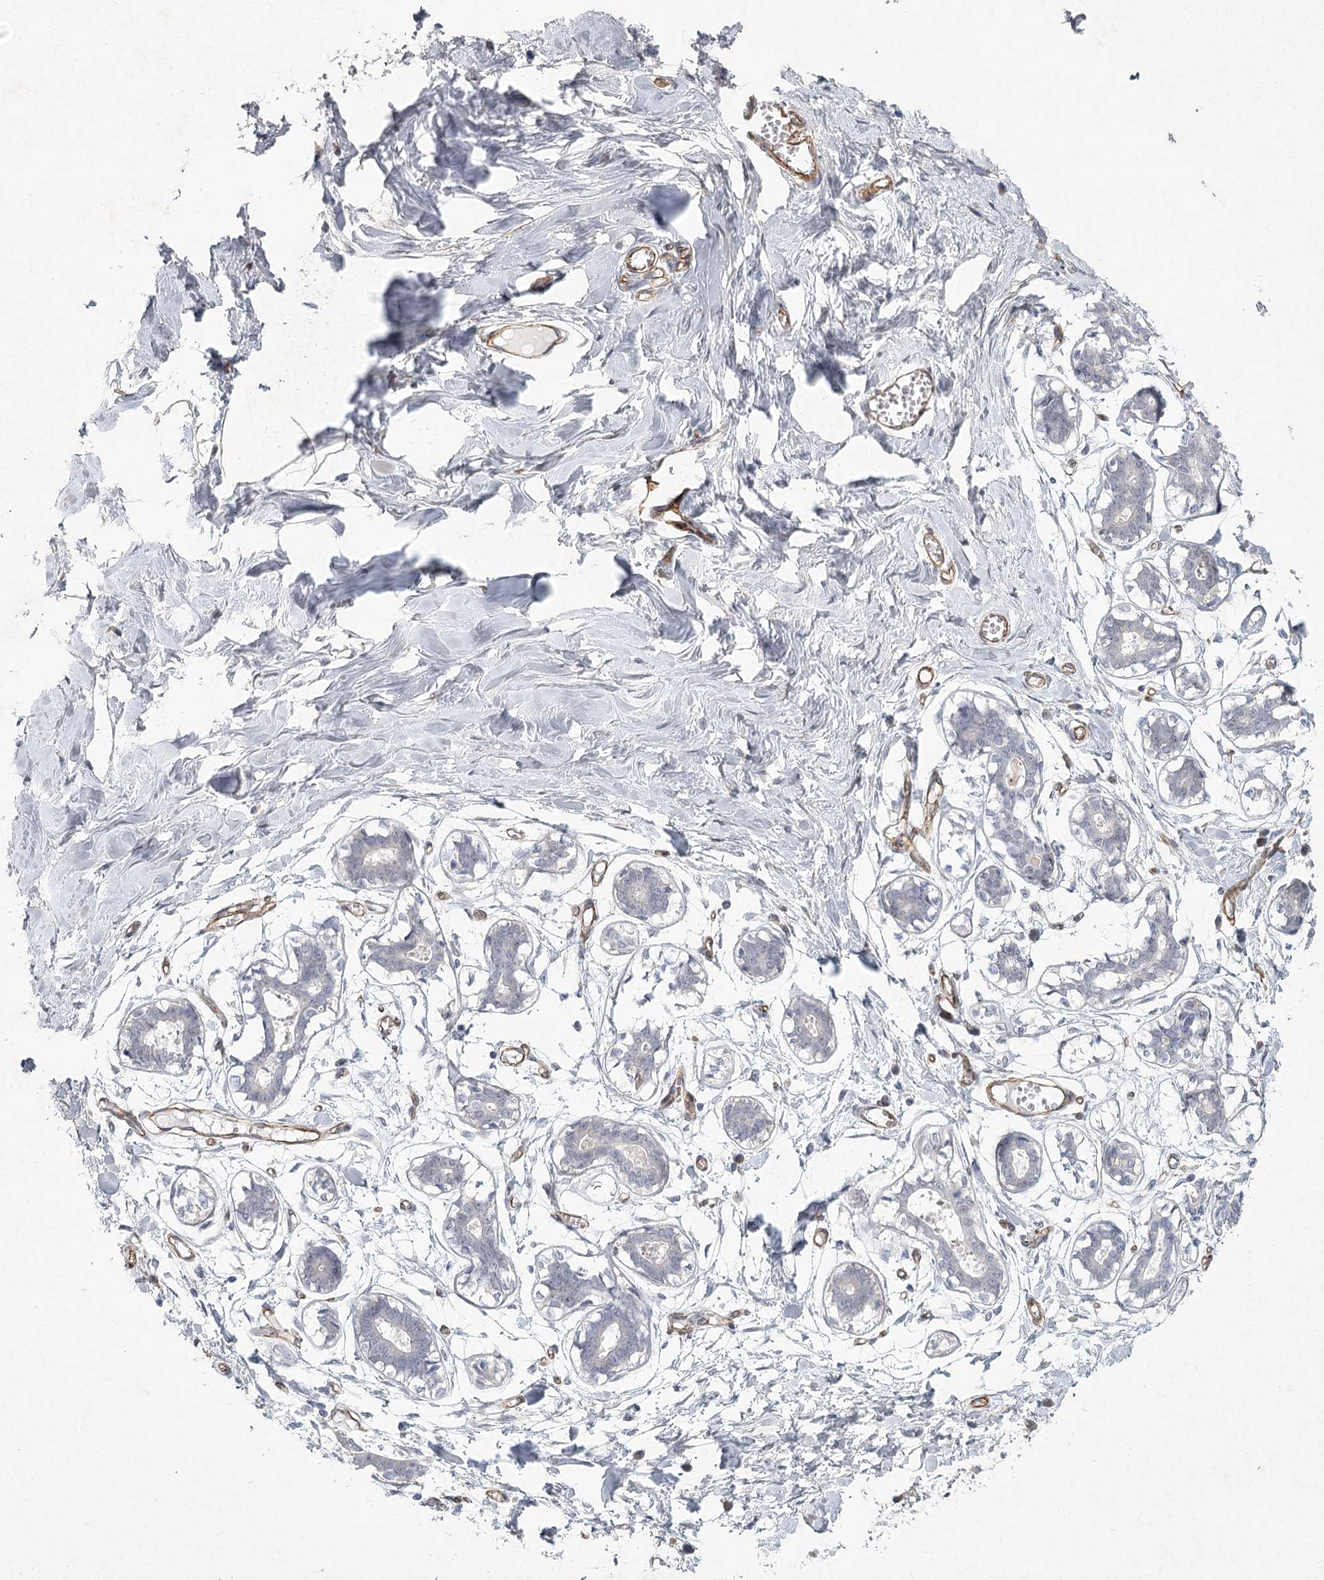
{"staining": {"intensity": "negative", "quantity": "none", "location": "none"}, "tissue": "breast", "cell_type": "Adipocytes", "image_type": "normal", "snomed": [{"axis": "morphology", "description": "Normal tissue, NOS"}, {"axis": "topography", "description": "Breast"}], "caption": "IHC of unremarkable breast demonstrates no staining in adipocytes. Brightfield microscopy of IHC stained with DAB (3,3'-diaminobenzidine) (brown) and hematoxylin (blue), captured at high magnification.", "gene": "MEPE", "patient": {"sex": "female", "age": 27}}